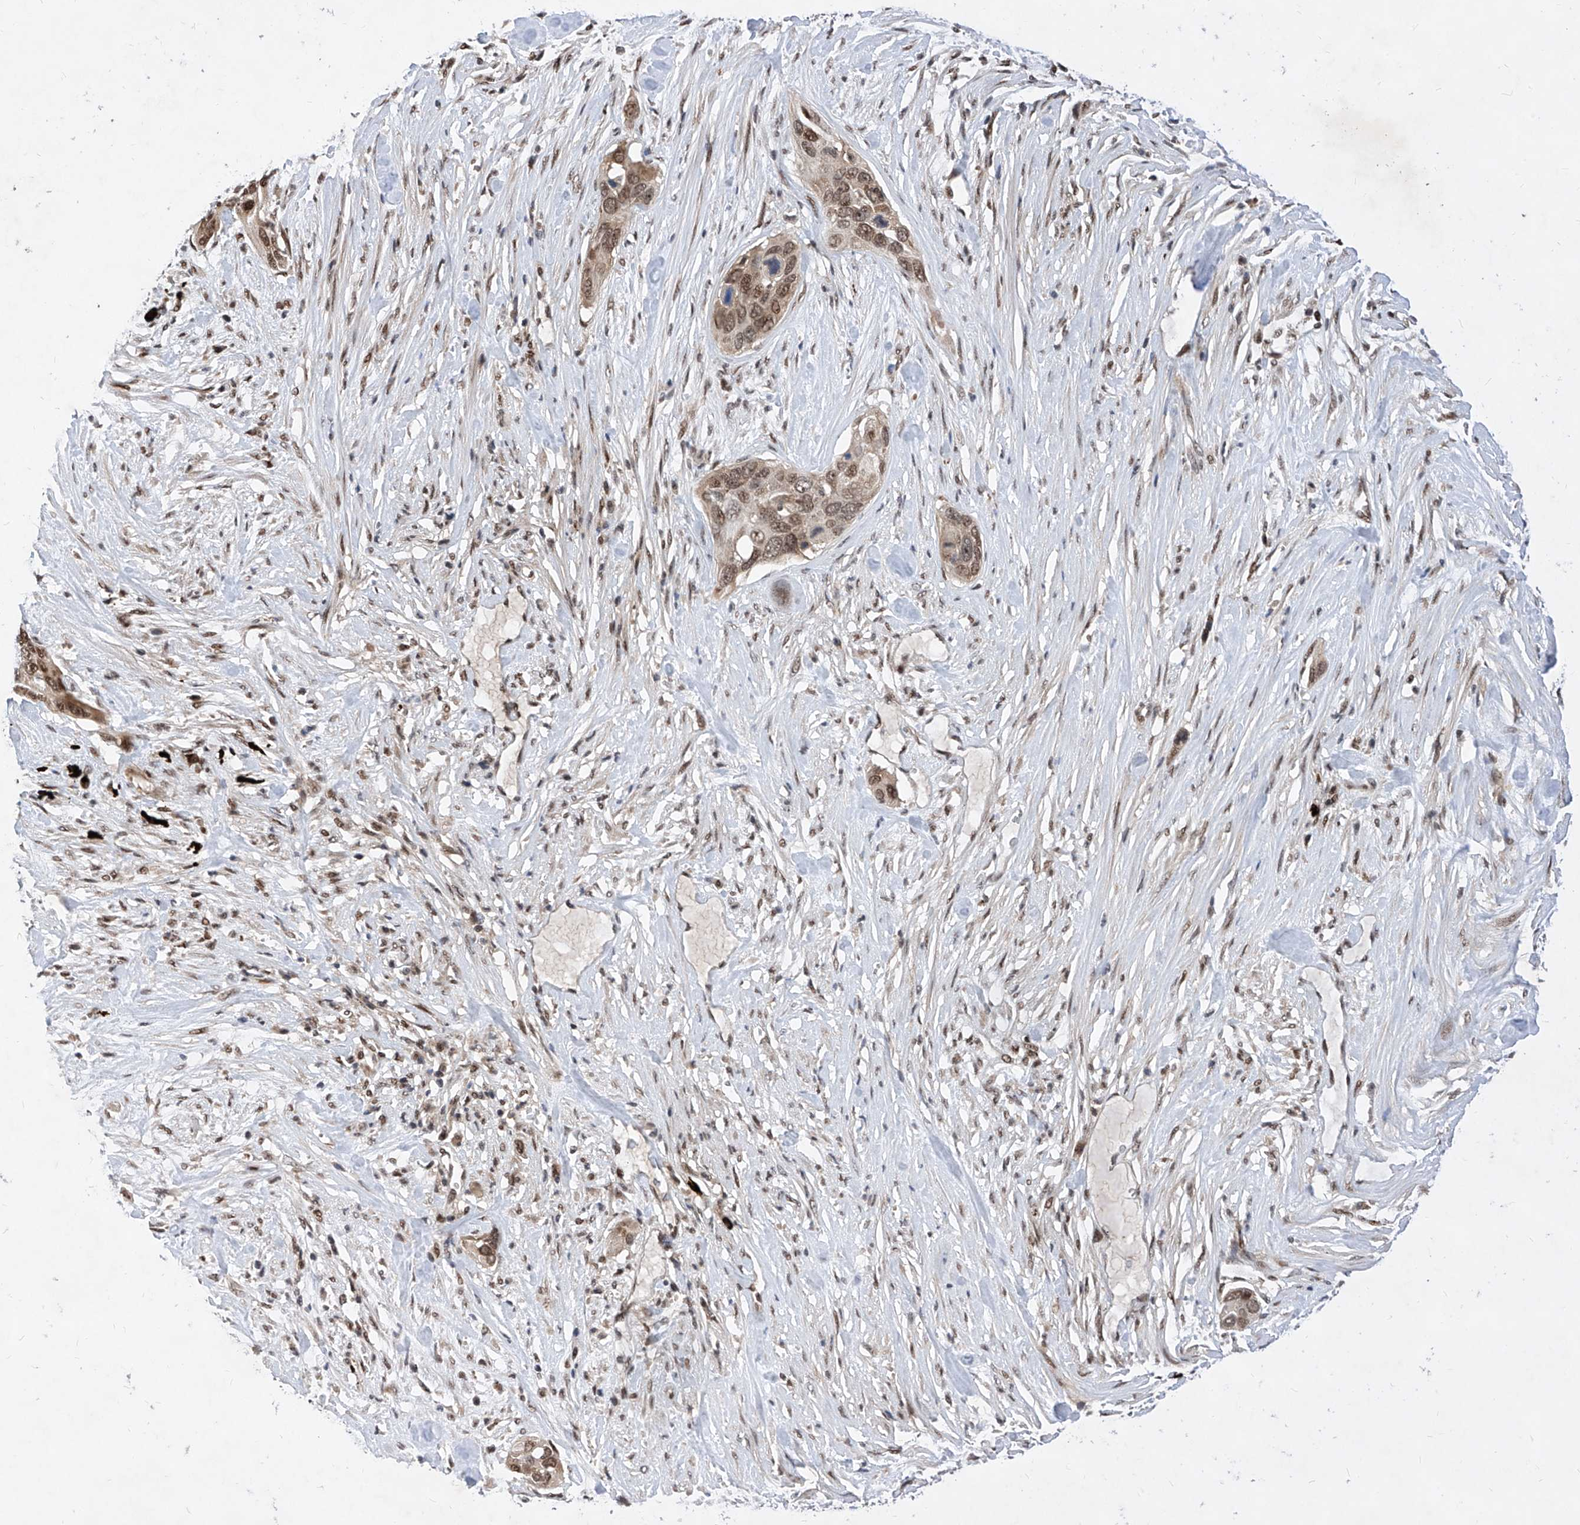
{"staining": {"intensity": "moderate", "quantity": ">75%", "location": "nuclear"}, "tissue": "pancreatic cancer", "cell_type": "Tumor cells", "image_type": "cancer", "snomed": [{"axis": "morphology", "description": "Adenocarcinoma, NOS"}, {"axis": "topography", "description": "Pancreas"}], "caption": "Immunohistochemistry (IHC) (DAB) staining of human pancreatic adenocarcinoma shows moderate nuclear protein positivity in approximately >75% of tumor cells.", "gene": "LGR4", "patient": {"sex": "female", "age": 60}}